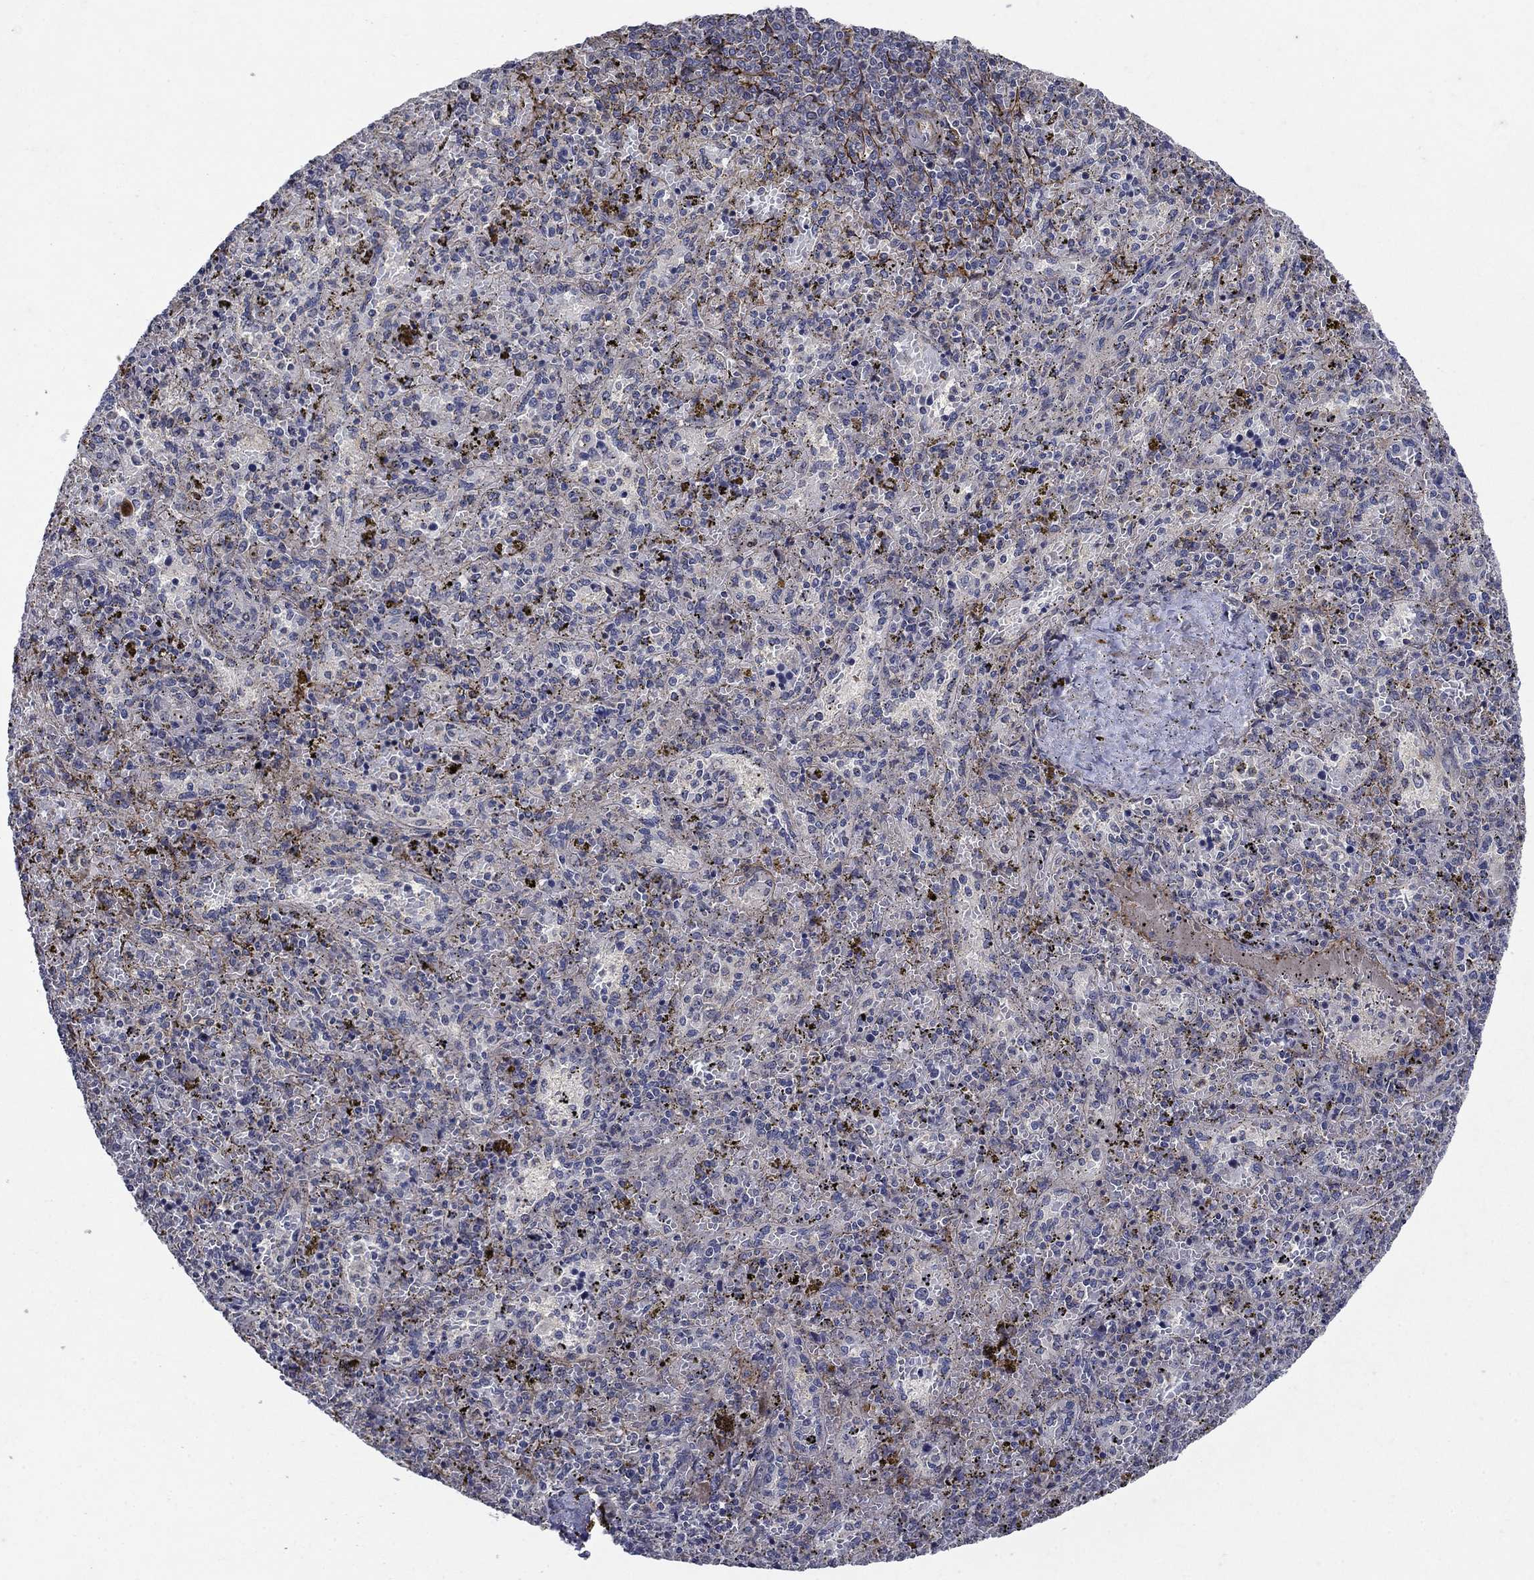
{"staining": {"intensity": "negative", "quantity": "none", "location": "none"}, "tissue": "spleen", "cell_type": "Cells in red pulp", "image_type": "normal", "snomed": [{"axis": "morphology", "description": "Normal tissue, NOS"}, {"axis": "topography", "description": "Spleen"}], "caption": "Immunohistochemistry of normal human spleen demonstrates no staining in cells in red pulp. (DAB immunohistochemistry (IHC), high magnification).", "gene": "SLC7A1", "patient": {"sex": "female", "age": 50}}